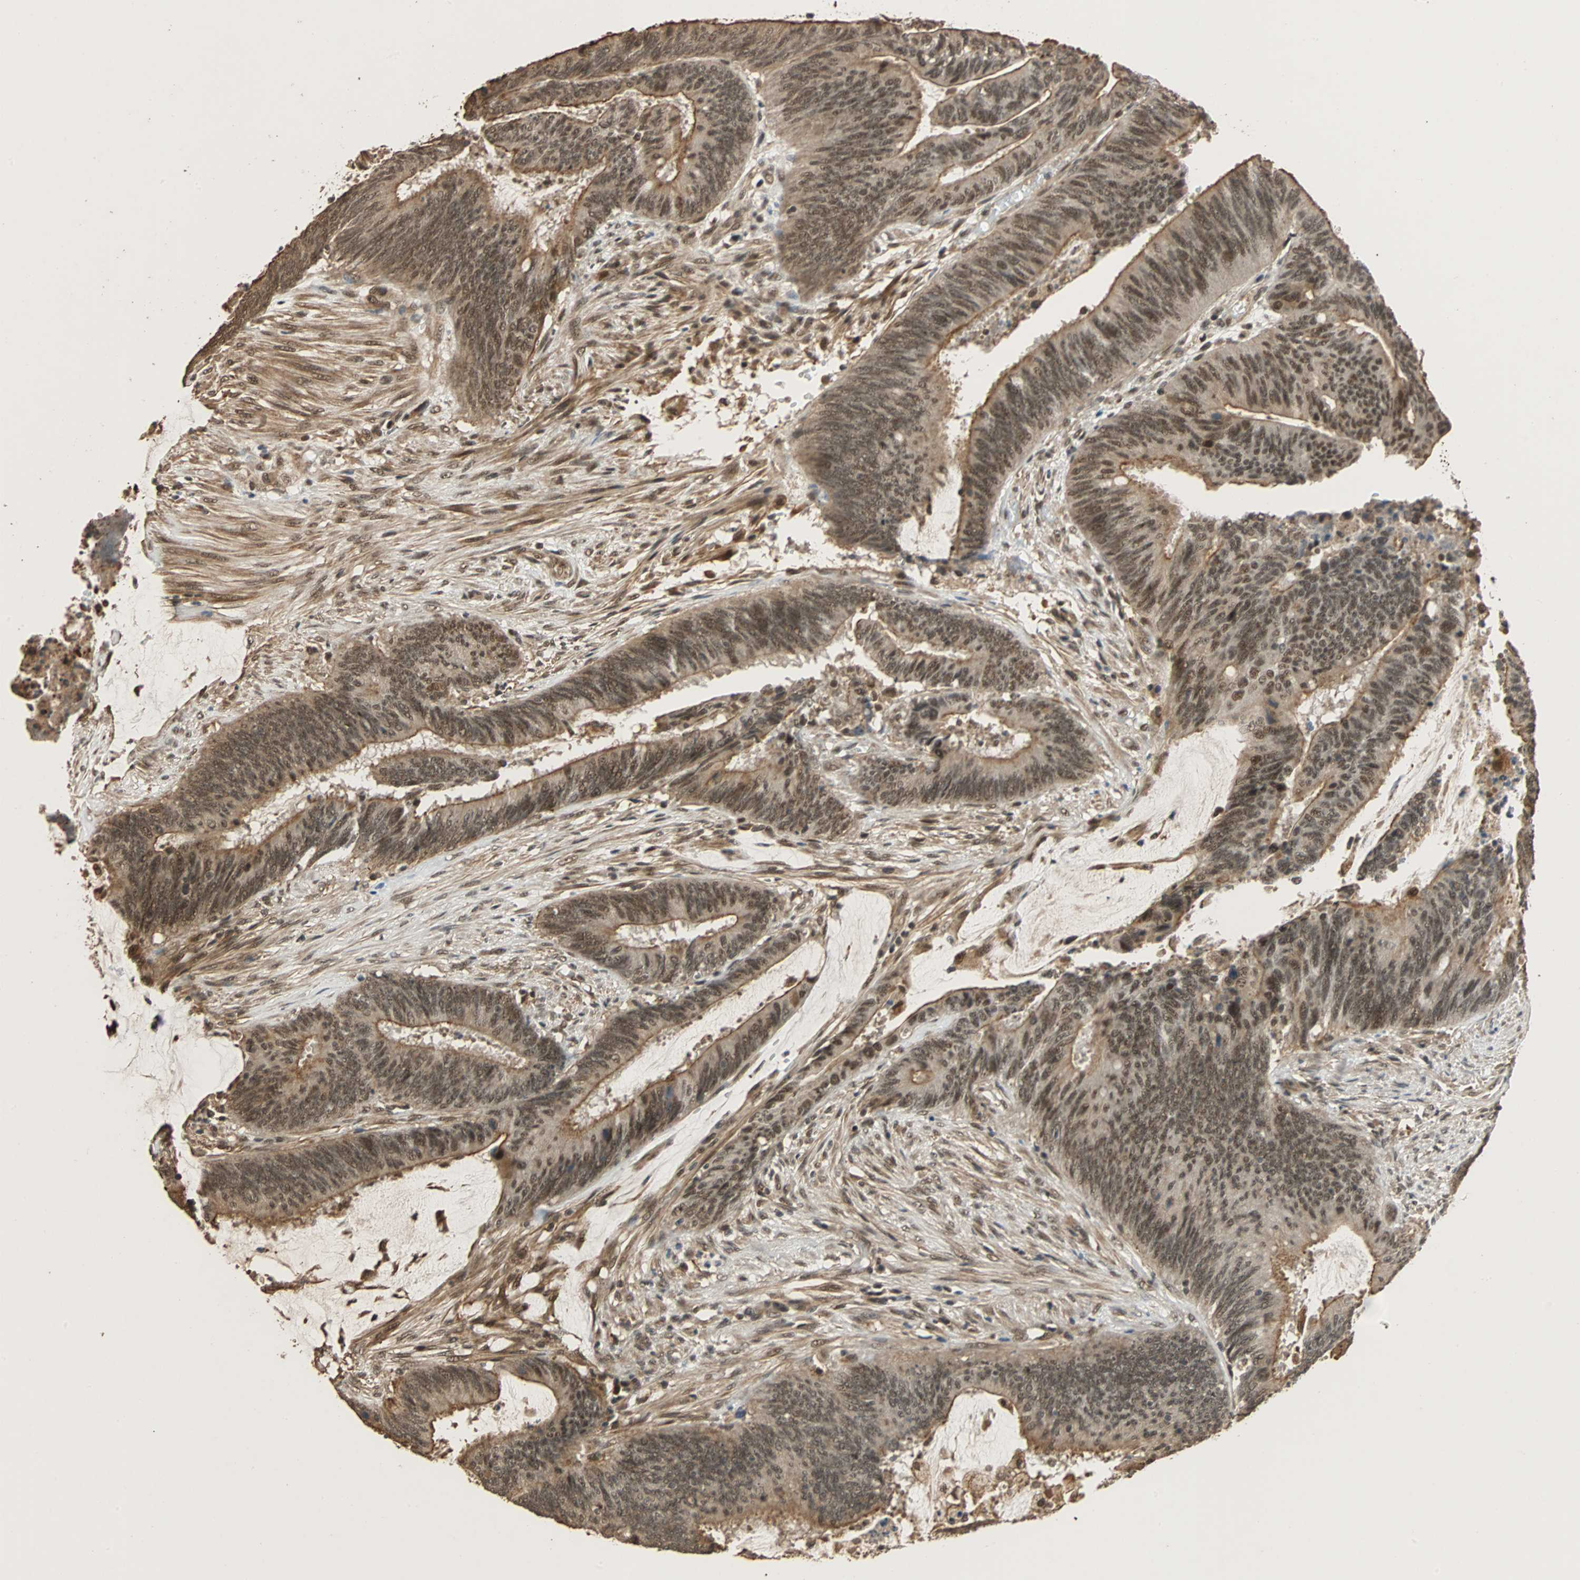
{"staining": {"intensity": "moderate", "quantity": ">75%", "location": "nuclear"}, "tissue": "colorectal cancer", "cell_type": "Tumor cells", "image_type": "cancer", "snomed": [{"axis": "morphology", "description": "Adenocarcinoma, NOS"}, {"axis": "topography", "description": "Rectum"}], "caption": "A brown stain labels moderate nuclear expression of a protein in adenocarcinoma (colorectal) tumor cells.", "gene": "CDC5L", "patient": {"sex": "female", "age": 66}}